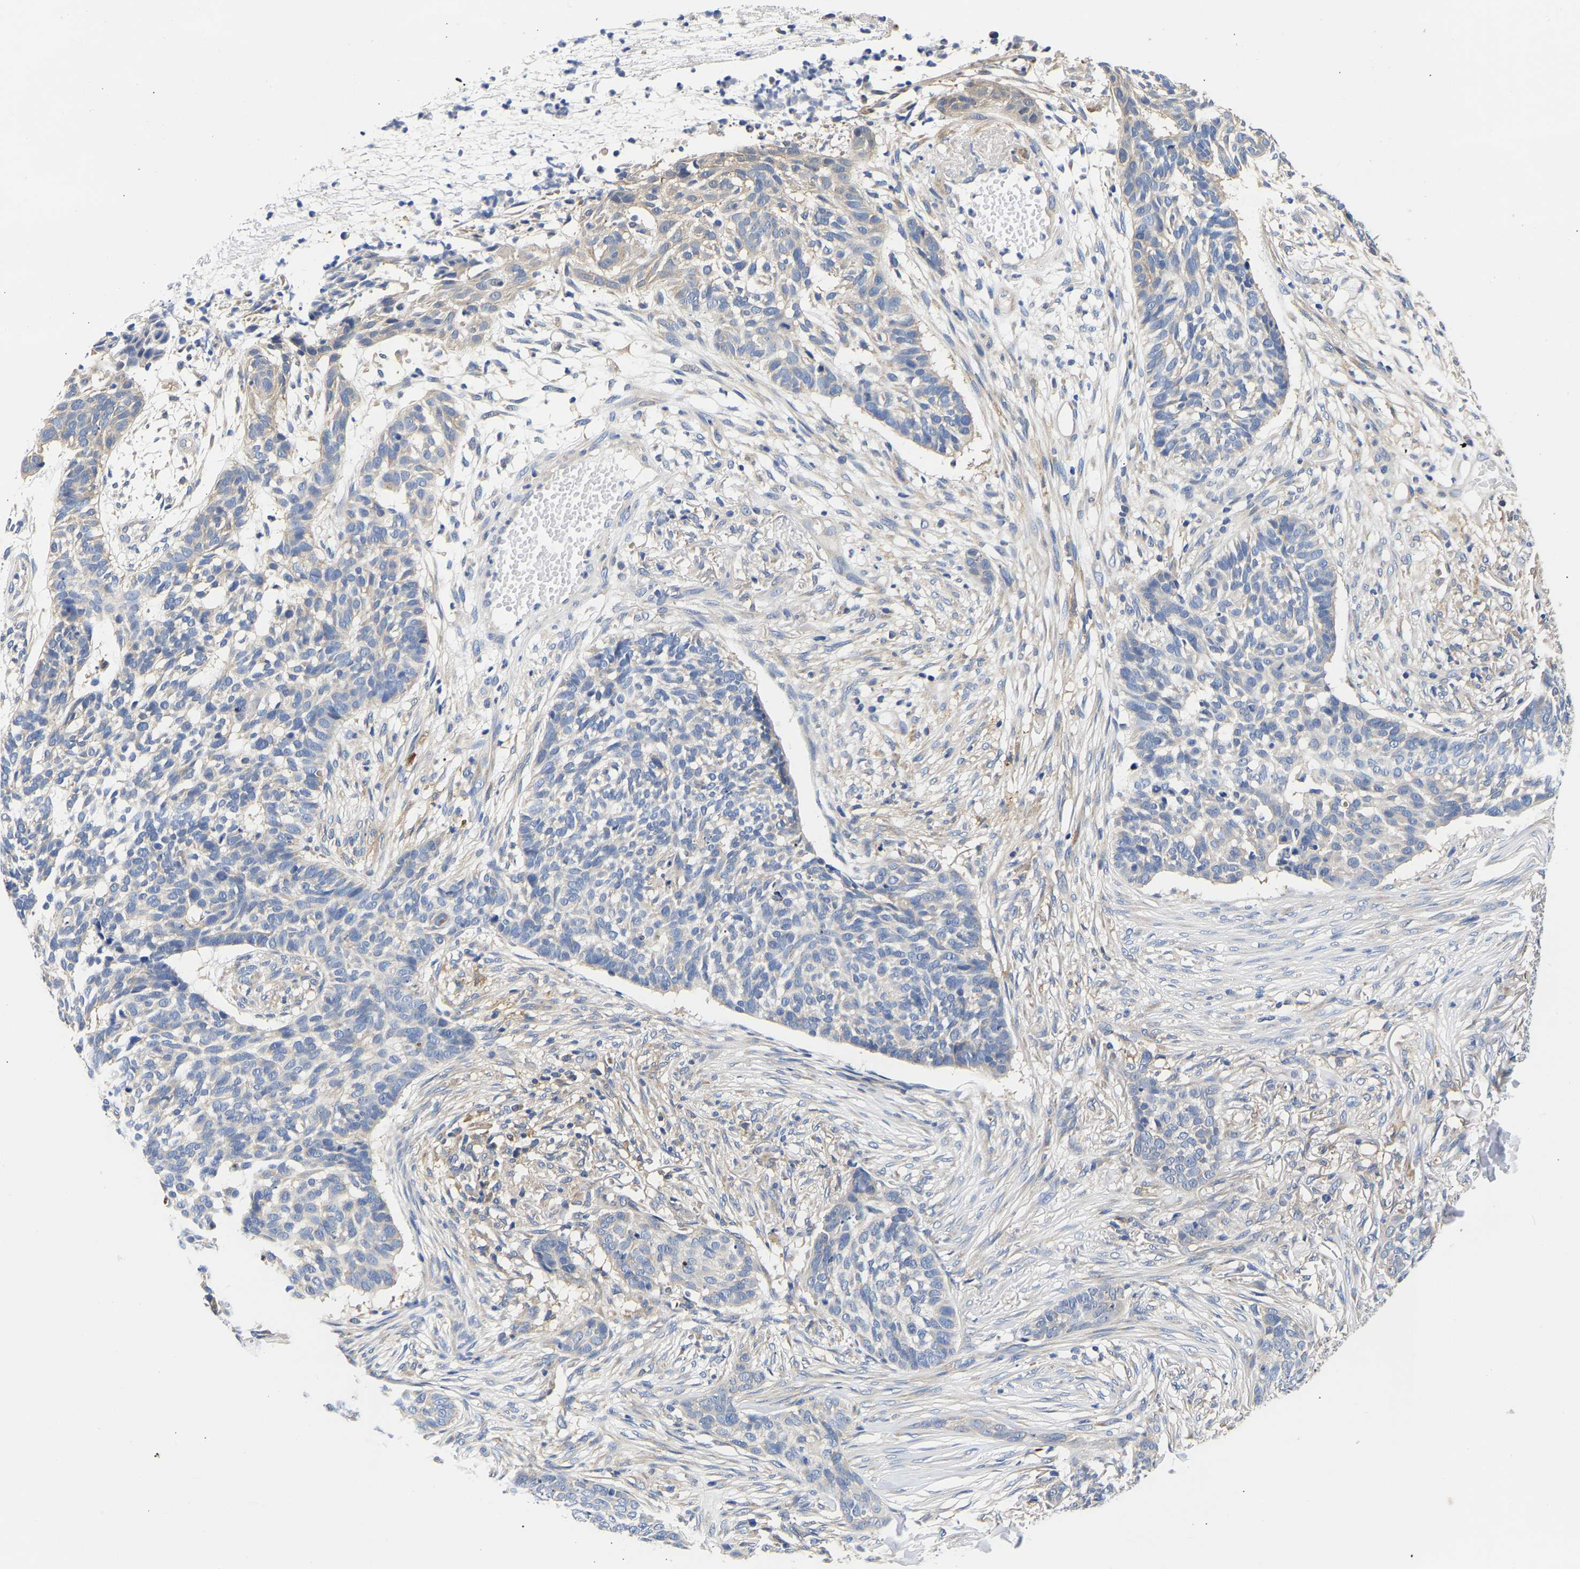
{"staining": {"intensity": "negative", "quantity": "none", "location": "none"}, "tissue": "skin cancer", "cell_type": "Tumor cells", "image_type": "cancer", "snomed": [{"axis": "morphology", "description": "Basal cell carcinoma"}, {"axis": "topography", "description": "Skin"}], "caption": "This is an immunohistochemistry histopathology image of basal cell carcinoma (skin). There is no expression in tumor cells.", "gene": "CCDC6", "patient": {"sex": "male", "age": 85}}